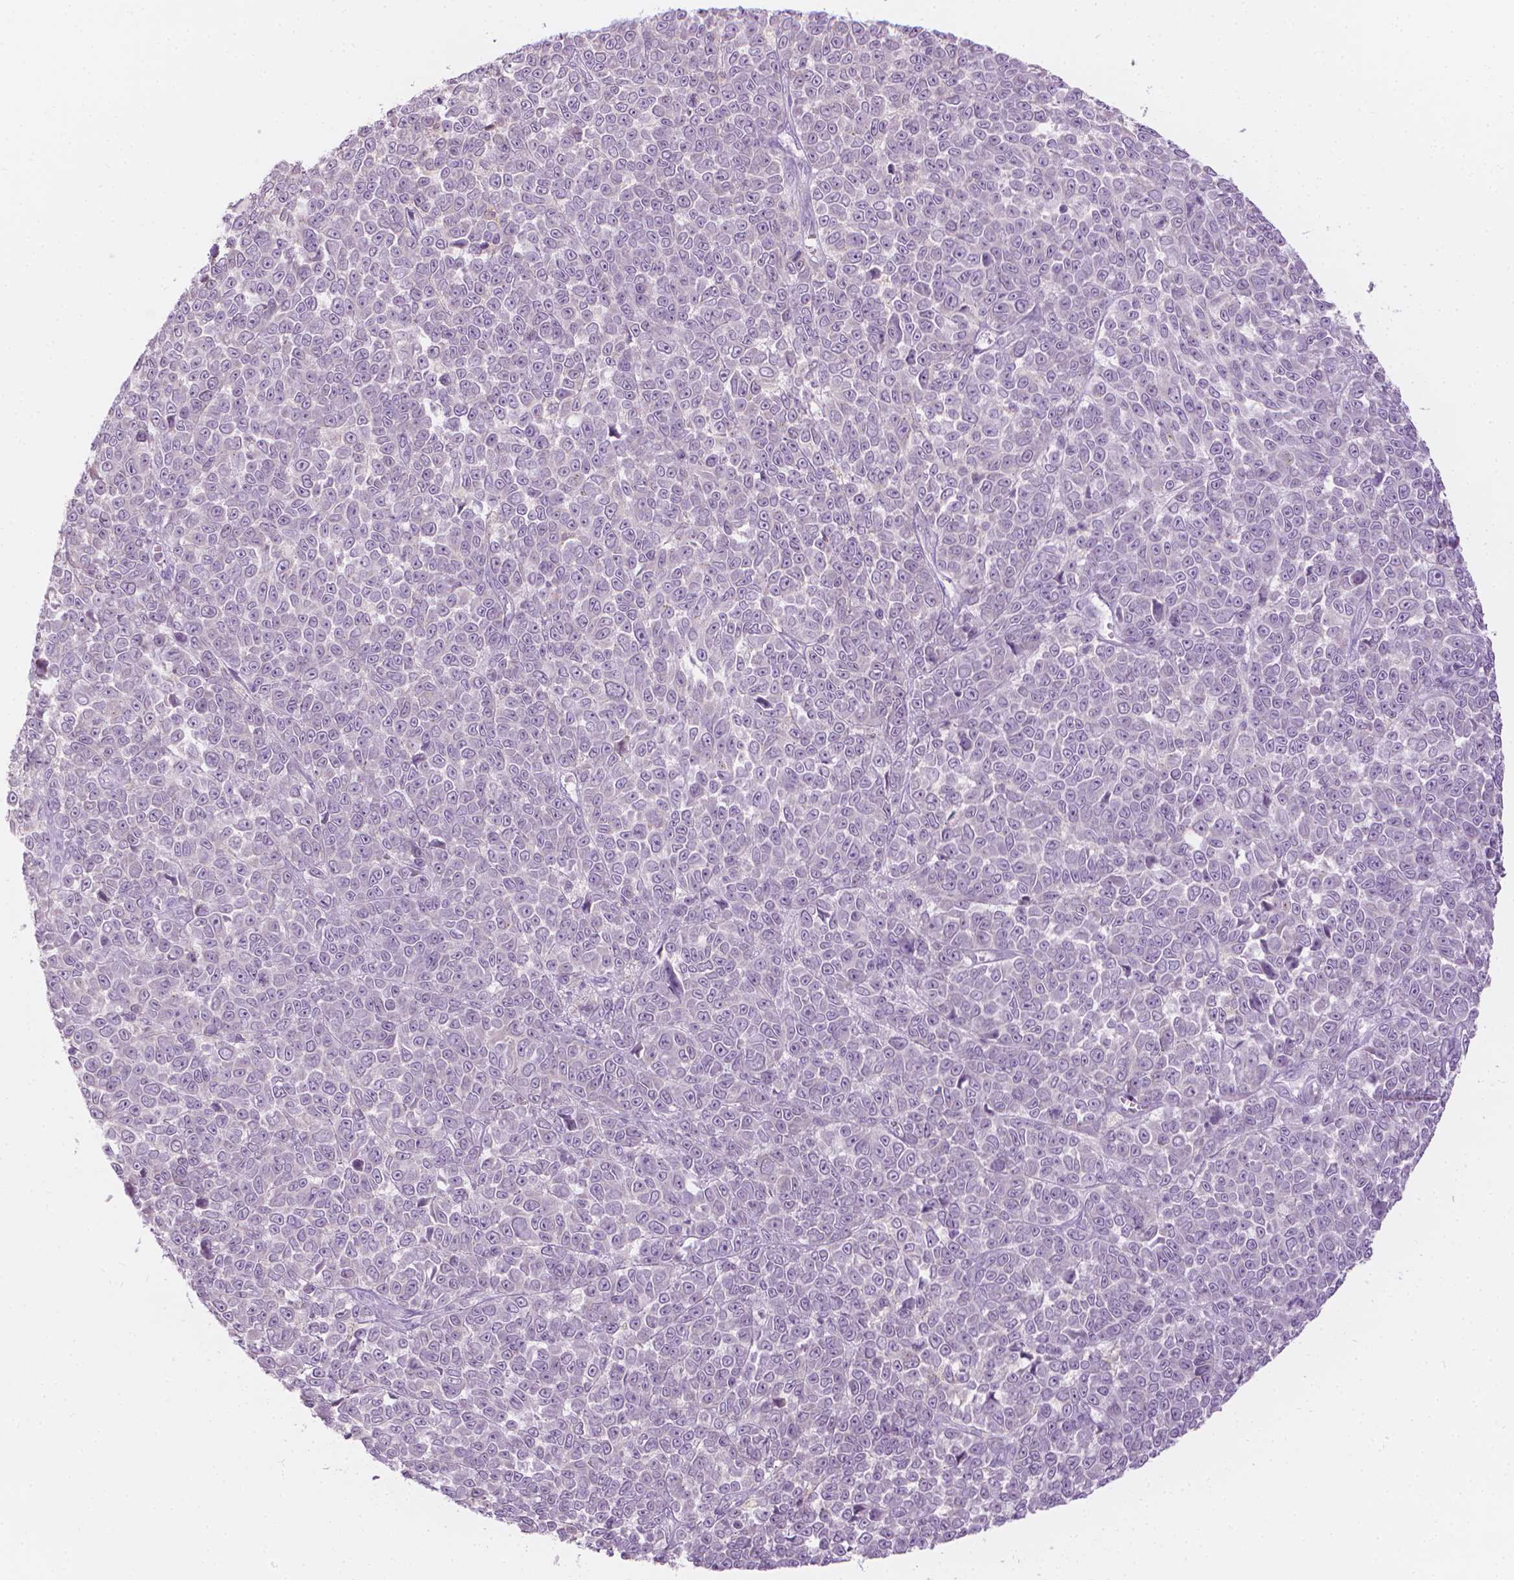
{"staining": {"intensity": "negative", "quantity": "none", "location": "none"}, "tissue": "melanoma", "cell_type": "Tumor cells", "image_type": "cancer", "snomed": [{"axis": "morphology", "description": "Malignant melanoma, NOS"}, {"axis": "topography", "description": "Skin"}], "caption": "There is no significant staining in tumor cells of melanoma.", "gene": "SHMT1", "patient": {"sex": "female", "age": 95}}